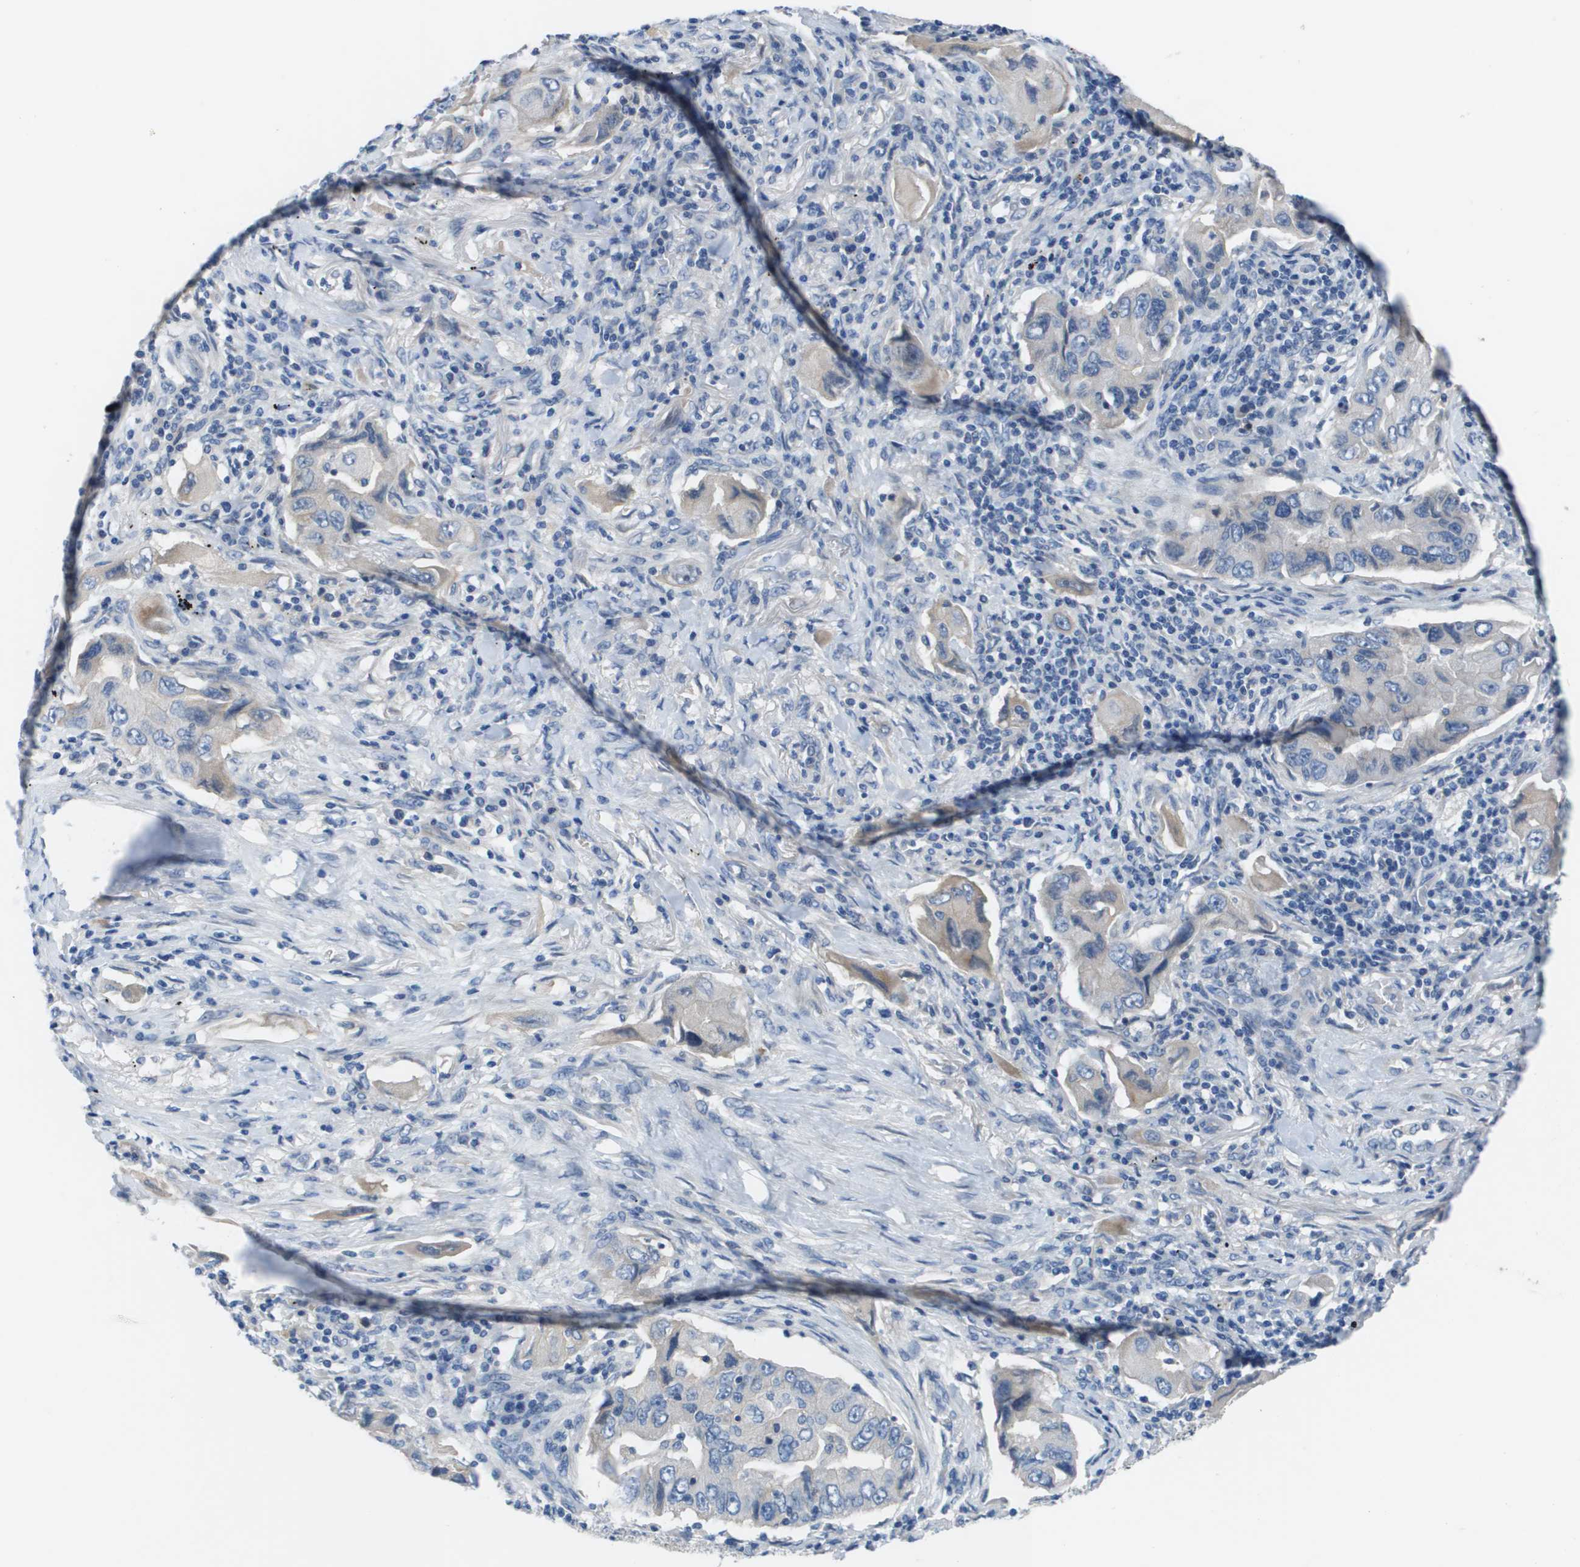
{"staining": {"intensity": "negative", "quantity": "none", "location": "none"}, "tissue": "lung cancer", "cell_type": "Tumor cells", "image_type": "cancer", "snomed": [{"axis": "morphology", "description": "Adenocarcinoma, NOS"}, {"axis": "topography", "description": "Lung"}], "caption": "Tumor cells are negative for brown protein staining in adenocarcinoma (lung).", "gene": "NCS1", "patient": {"sex": "female", "age": 65}}